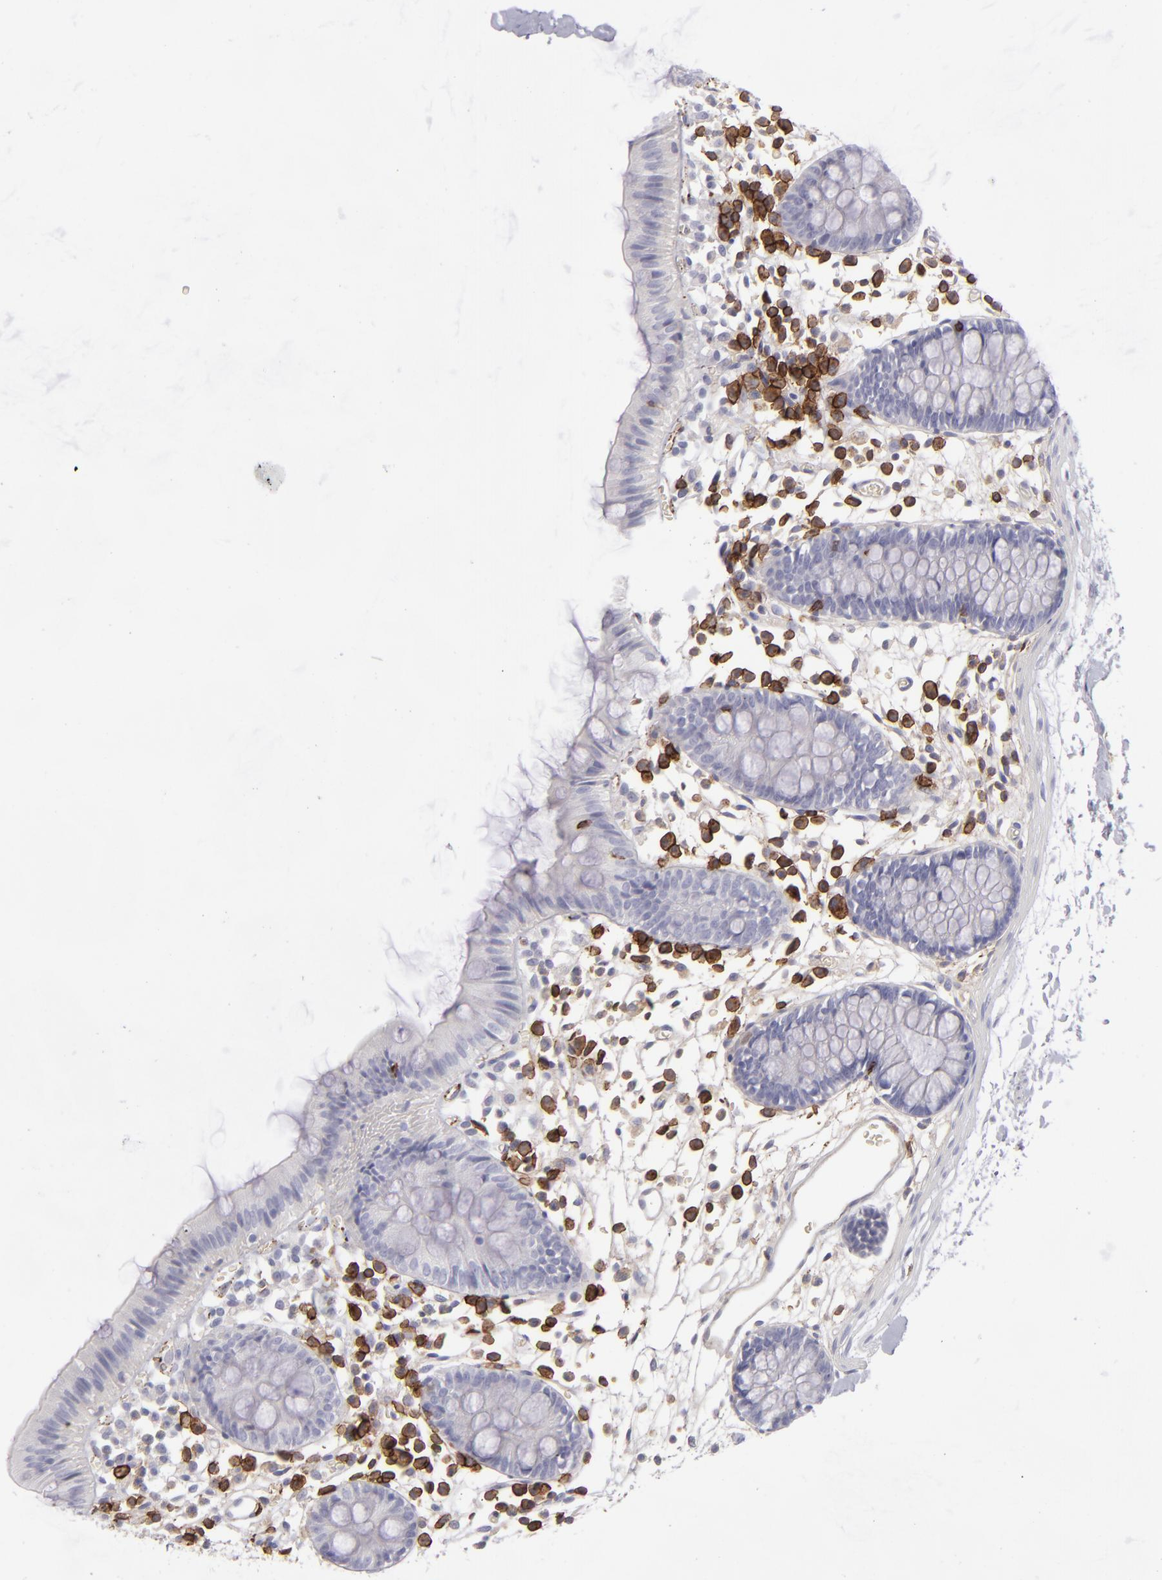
{"staining": {"intensity": "negative", "quantity": "none", "location": "none"}, "tissue": "colon", "cell_type": "Endothelial cells", "image_type": "normal", "snomed": [{"axis": "morphology", "description": "Normal tissue, NOS"}, {"axis": "topography", "description": "Colon"}], "caption": "The micrograph displays no significant positivity in endothelial cells of colon. Nuclei are stained in blue.", "gene": "CD27", "patient": {"sex": "male", "age": 14}}